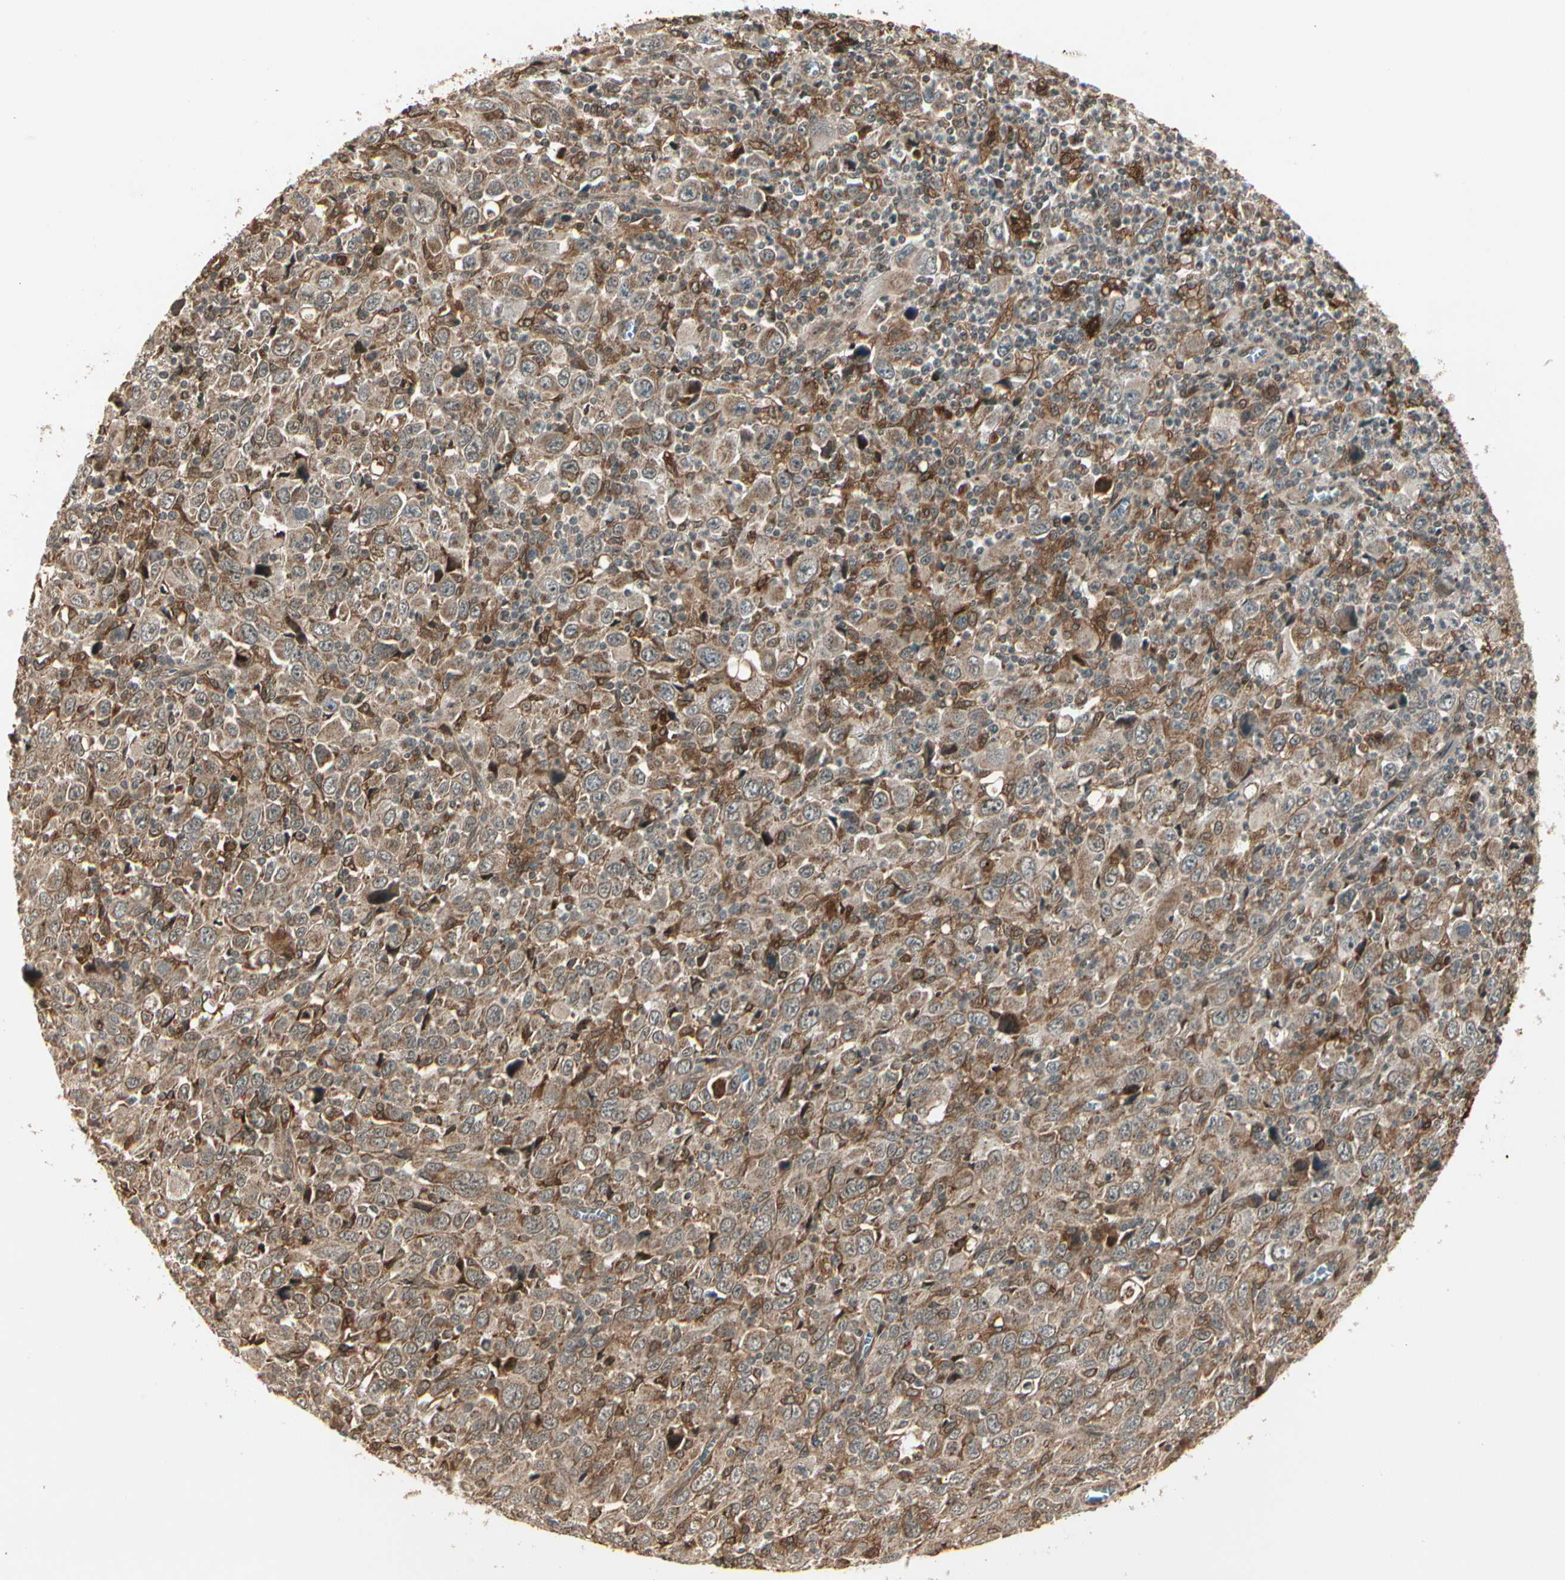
{"staining": {"intensity": "moderate", "quantity": ">75%", "location": "cytoplasmic/membranous"}, "tissue": "melanoma", "cell_type": "Tumor cells", "image_type": "cancer", "snomed": [{"axis": "morphology", "description": "Malignant melanoma, Metastatic site"}, {"axis": "topography", "description": "Skin"}], "caption": "Brown immunohistochemical staining in malignant melanoma (metastatic site) reveals moderate cytoplasmic/membranous expression in about >75% of tumor cells. (Stains: DAB (3,3'-diaminobenzidine) in brown, nuclei in blue, Microscopy: brightfield microscopy at high magnification).", "gene": "GLUL", "patient": {"sex": "female", "age": 56}}